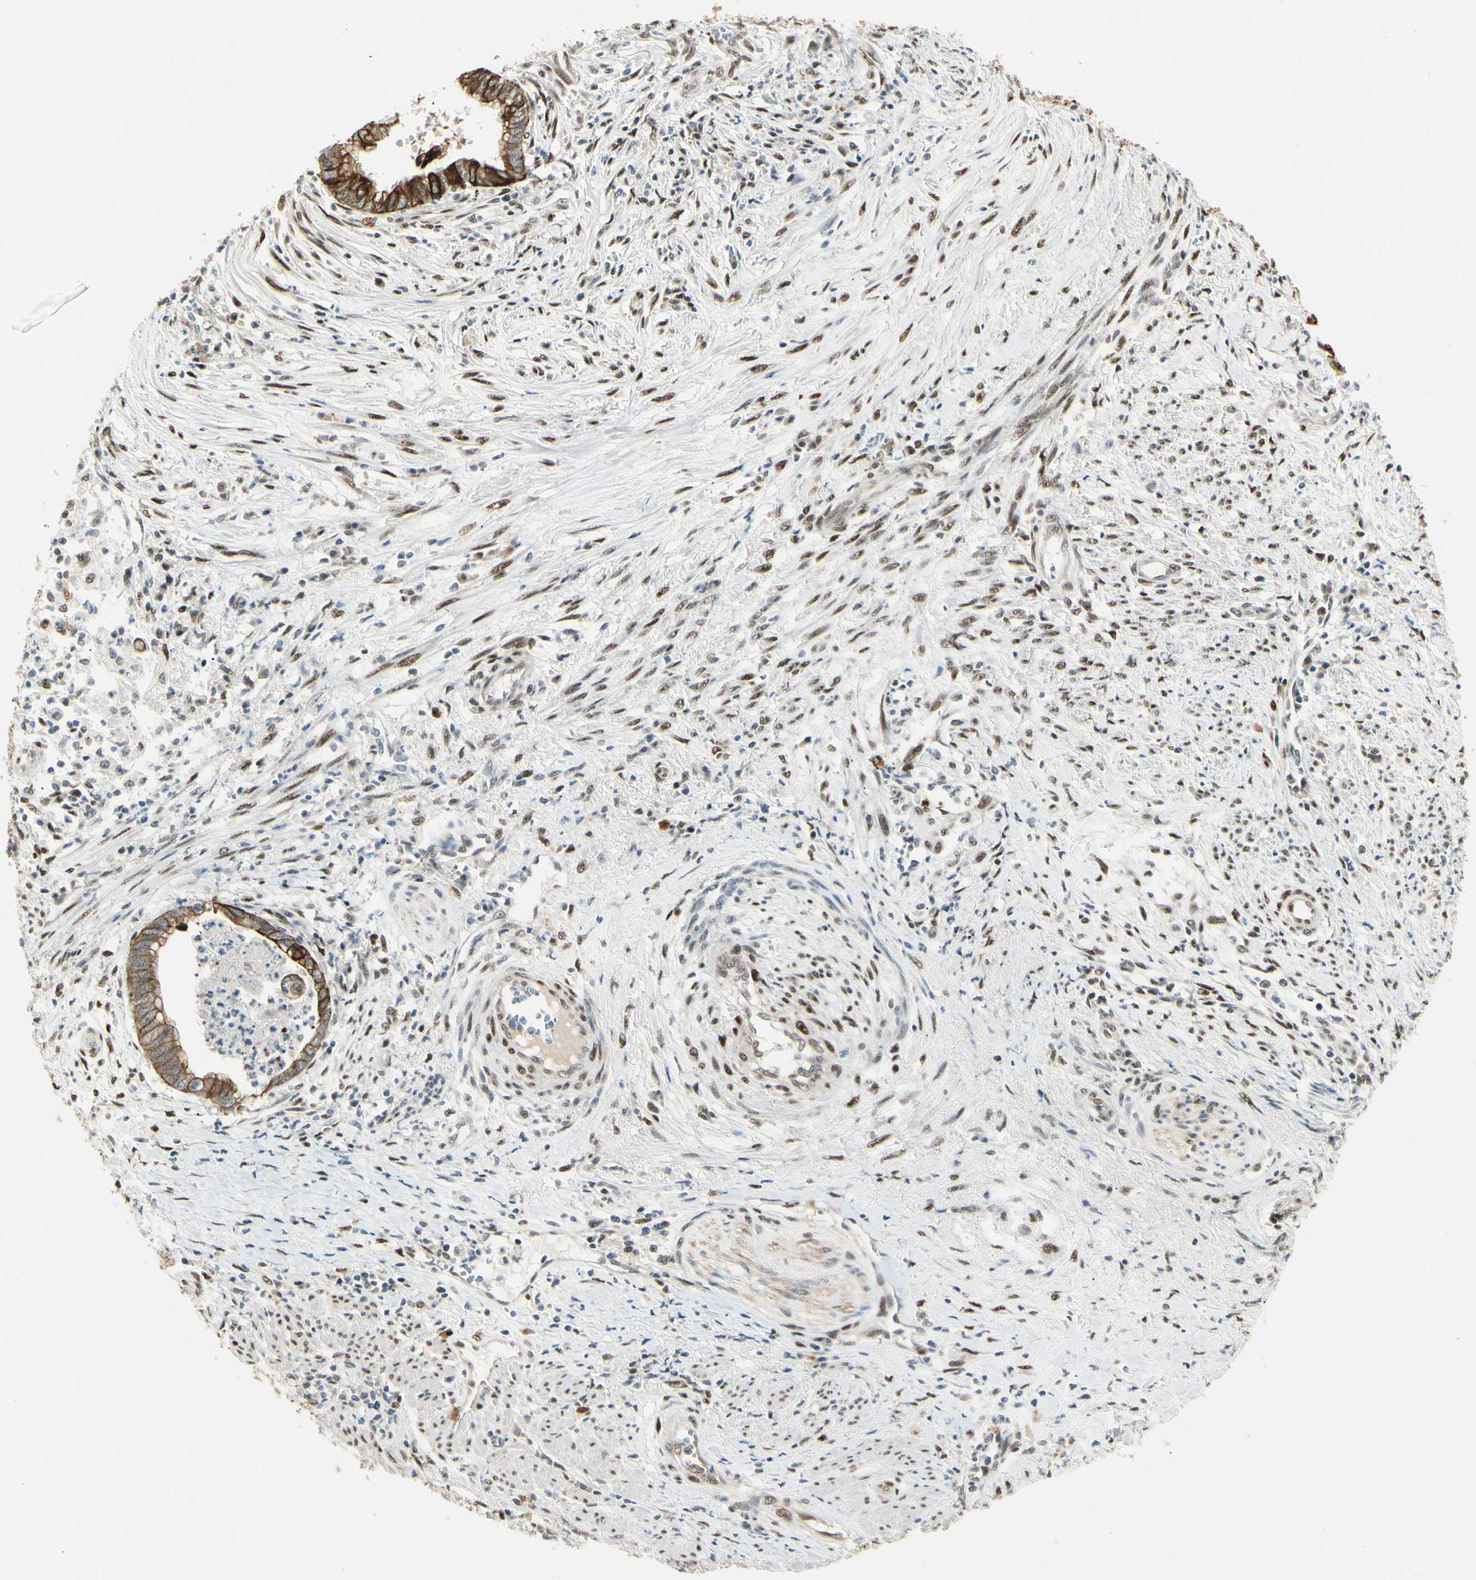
{"staining": {"intensity": "strong", "quantity": ">75%", "location": "cytoplasmic/membranous"}, "tissue": "endometrial cancer", "cell_type": "Tumor cells", "image_type": "cancer", "snomed": [{"axis": "morphology", "description": "Necrosis, NOS"}, {"axis": "morphology", "description": "Adenocarcinoma, NOS"}, {"axis": "topography", "description": "Endometrium"}], "caption": "A high-resolution image shows IHC staining of endometrial adenocarcinoma, which exhibits strong cytoplasmic/membranous staining in about >75% of tumor cells. (DAB IHC, brown staining for protein, blue staining for nuclei).", "gene": "ATXN1", "patient": {"sex": "female", "age": 79}}